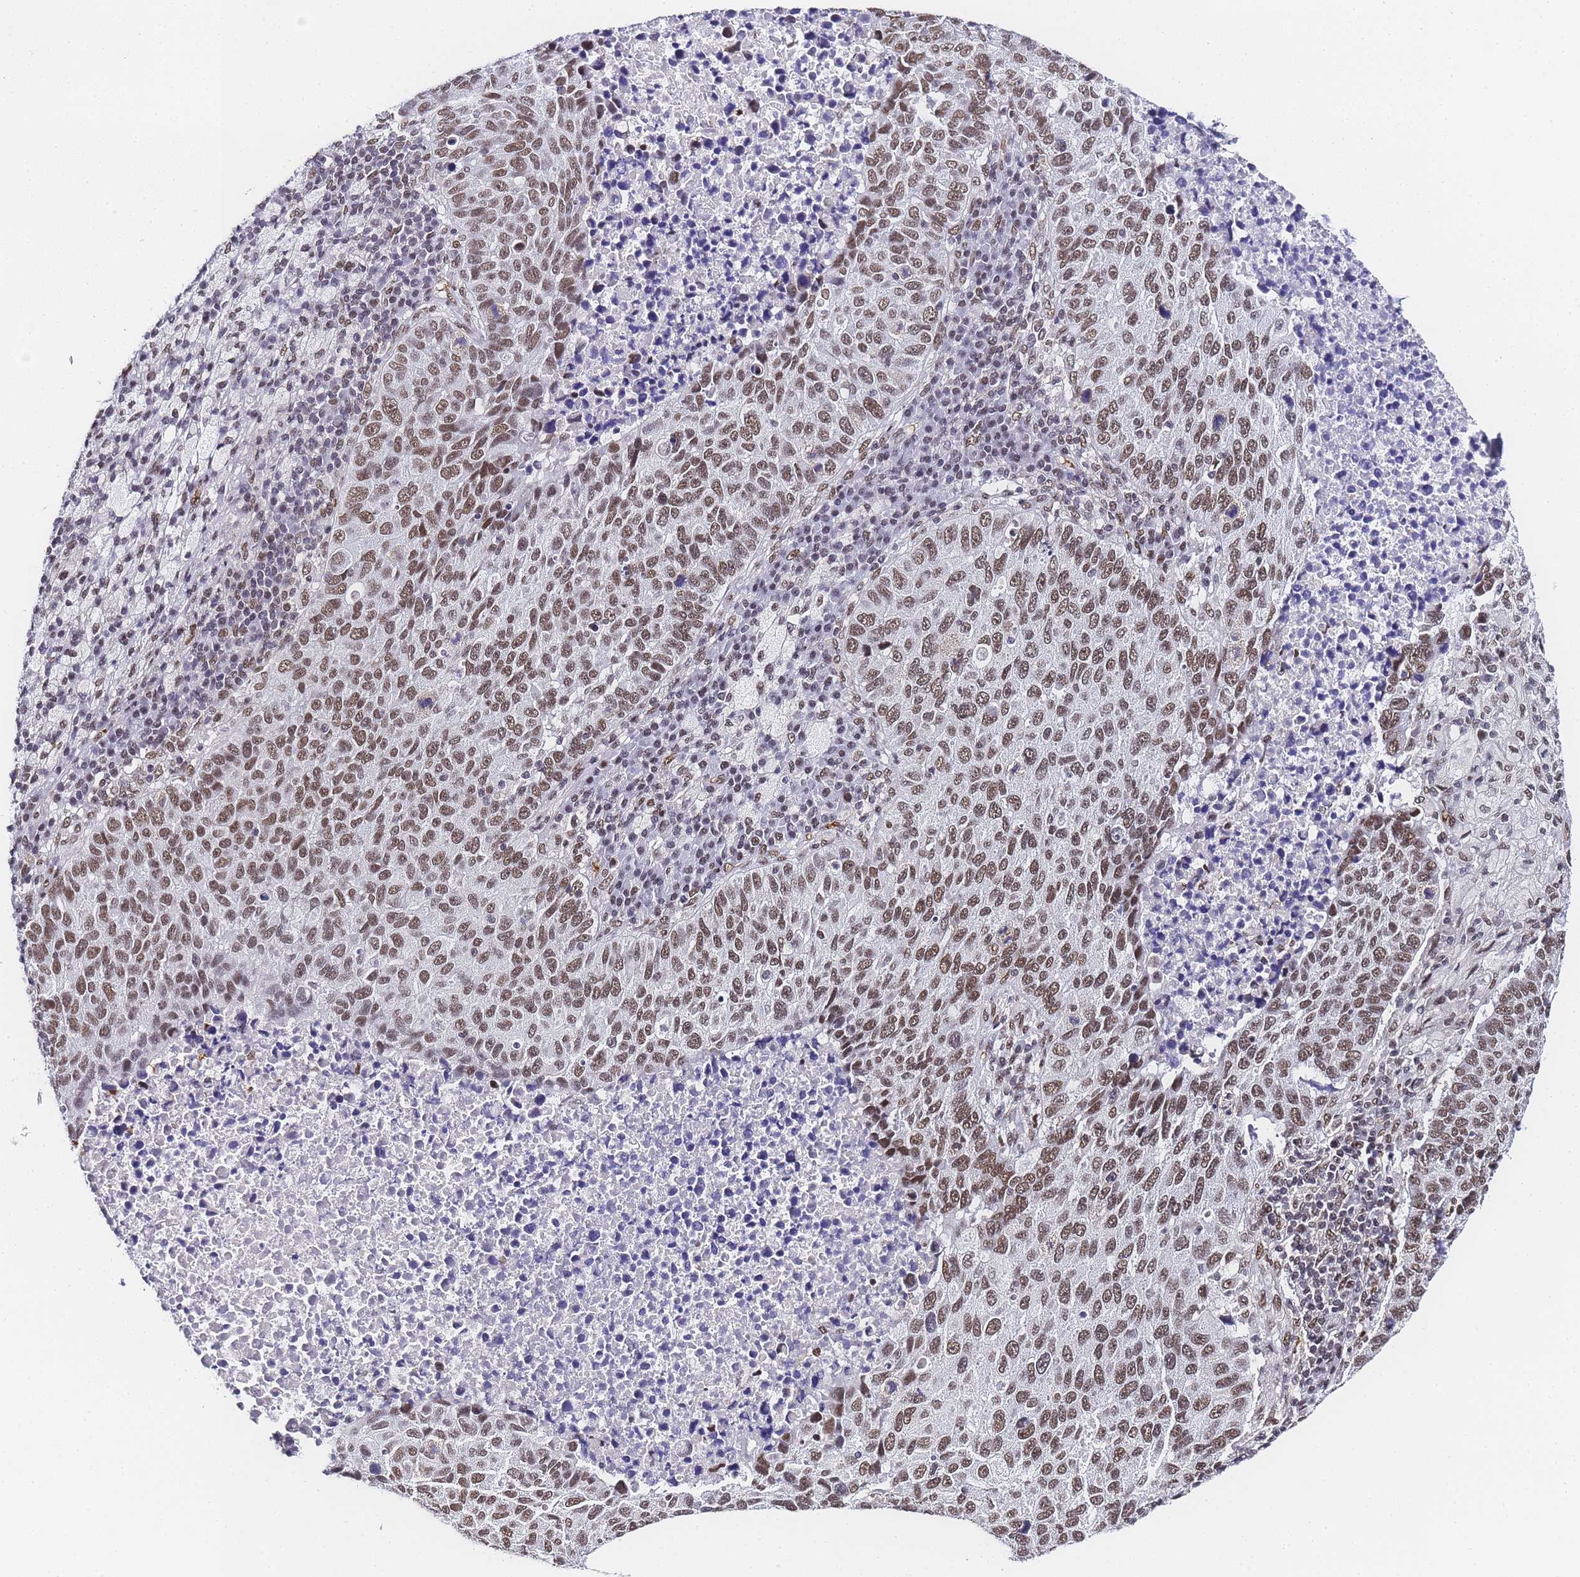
{"staining": {"intensity": "moderate", "quantity": ">75%", "location": "nuclear"}, "tissue": "lung cancer", "cell_type": "Tumor cells", "image_type": "cancer", "snomed": [{"axis": "morphology", "description": "Squamous cell carcinoma, NOS"}, {"axis": "topography", "description": "Lung"}], "caption": "Immunohistochemistry image of neoplastic tissue: human lung cancer stained using immunohistochemistry (IHC) shows medium levels of moderate protein expression localized specifically in the nuclear of tumor cells, appearing as a nuclear brown color.", "gene": "POLR1A", "patient": {"sex": "male", "age": 73}}